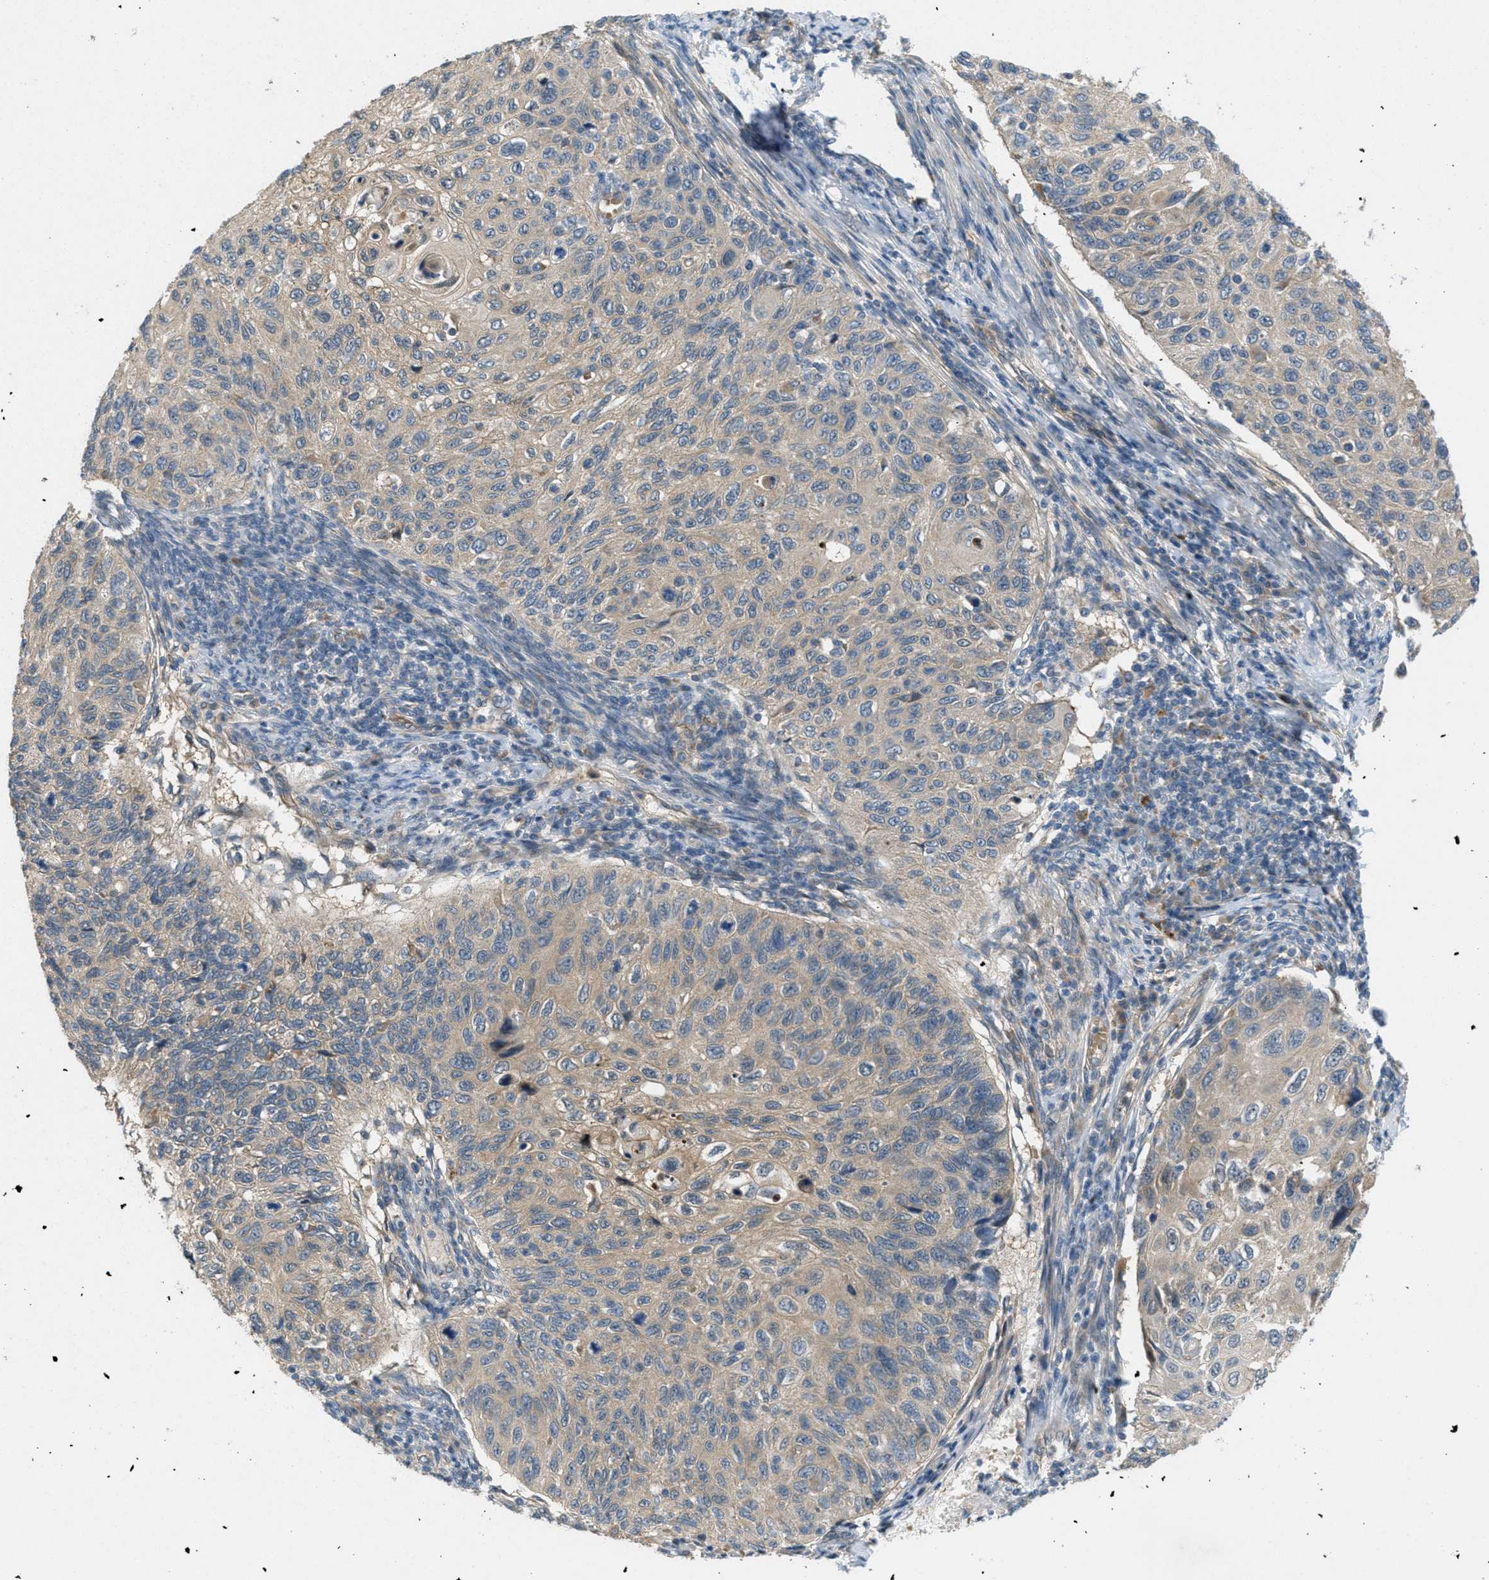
{"staining": {"intensity": "weak", "quantity": ">75%", "location": "cytoplasmic/membranous"}, "tissue": "cervical cancer", "cell_type": "Tumor cells", "image_type": "cancer", "snomed": [{"axis": "morphology", "description": "Squamous cell carcinoma, NOS"}, {"axis": "topography", "description": "Cervix"}], "caption": "IHC (DAB) staining of squamous cell carcinoma (cervical) demonstrates weak cytoplasmic/membranous protein staining in about >75% of tumor cells.", "gene": "ADCY6", "patient": {"sex": "female", "age": 70}}